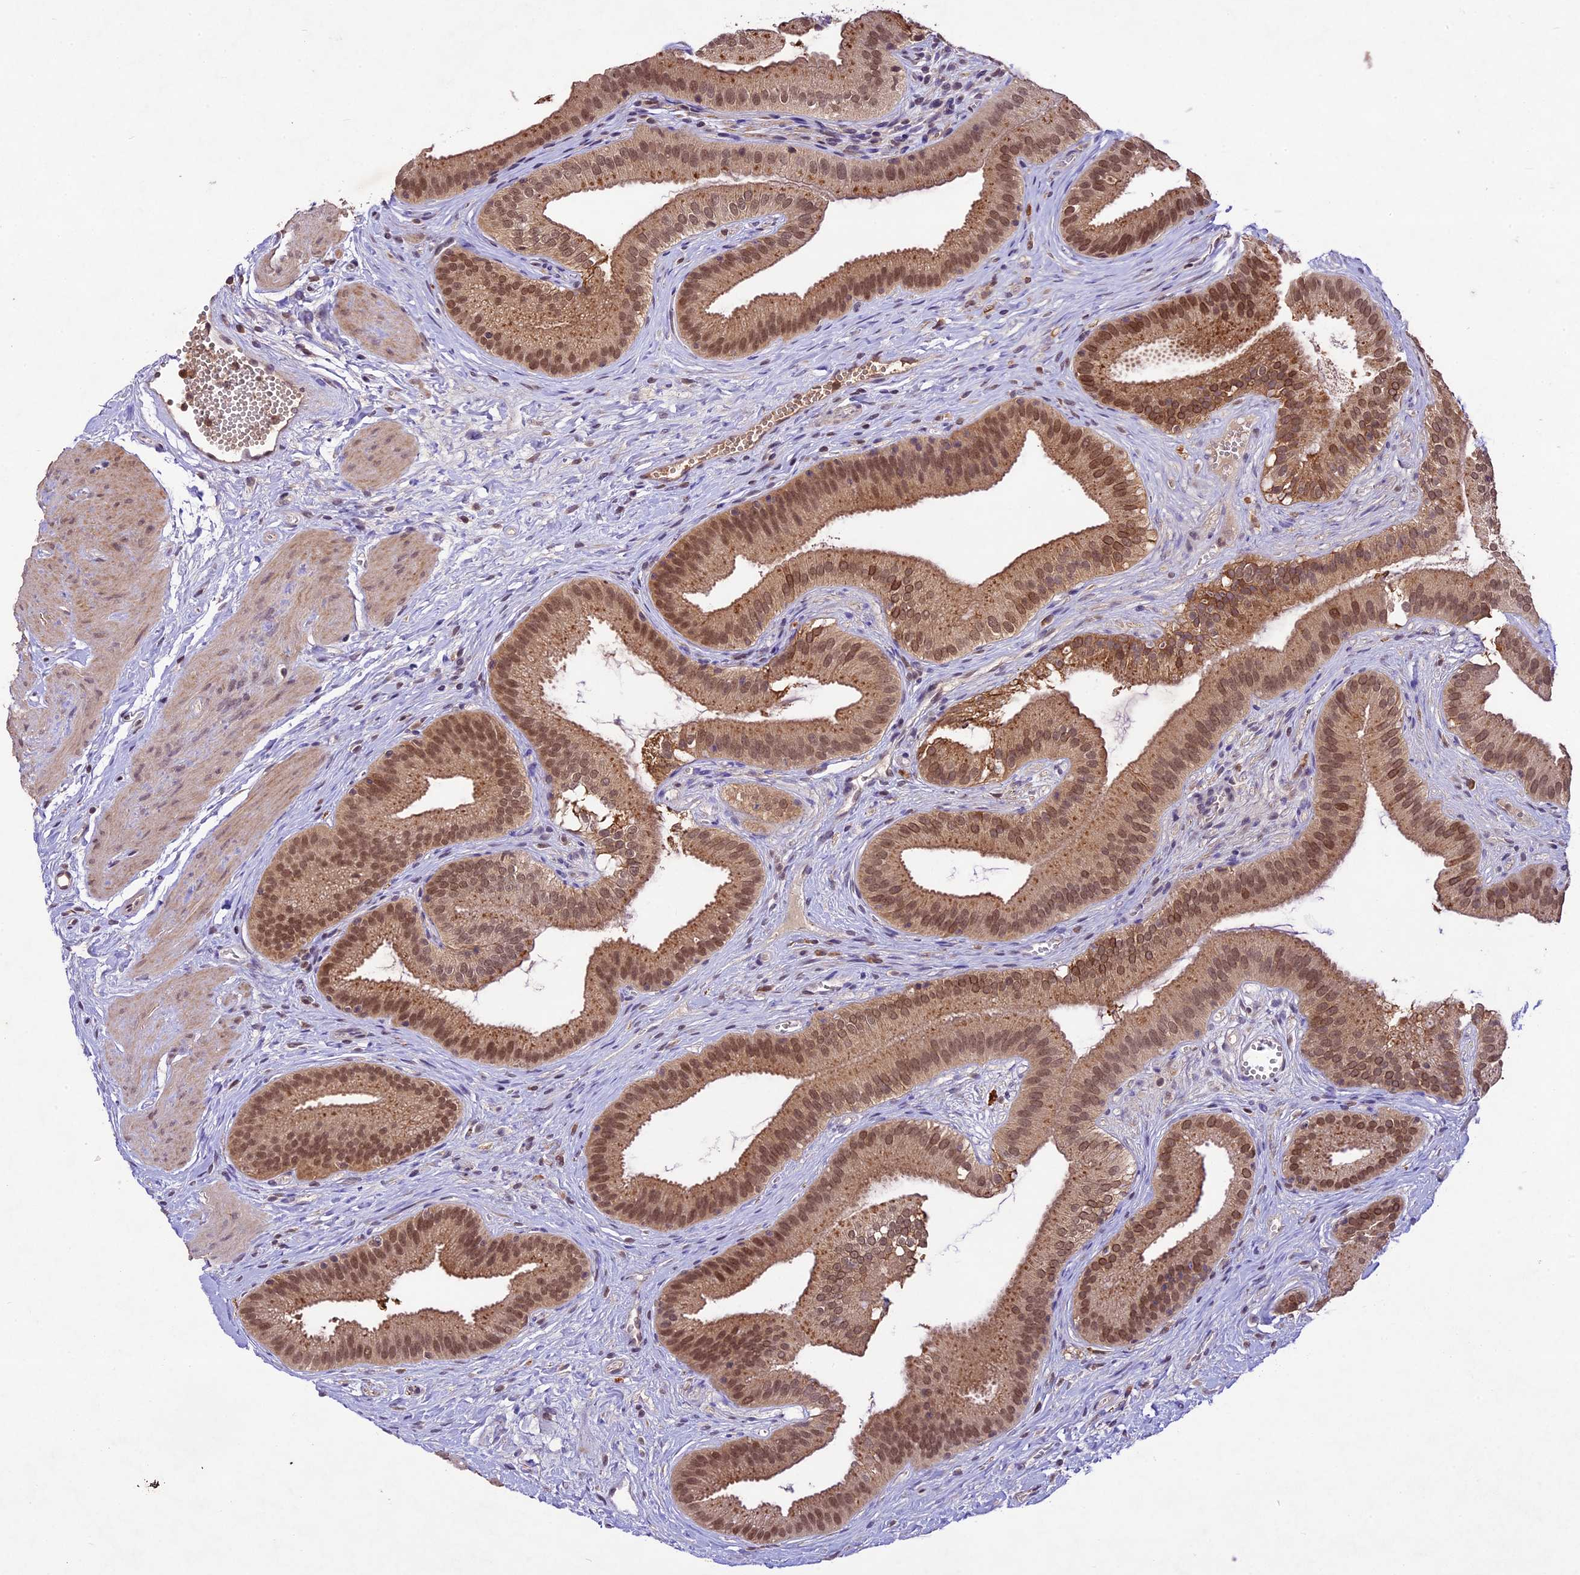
{"staining": {"intensity": "moderate", "quantity": ">75%", "location": "cytoplasmic/membranous,nuclear"}, "tissue": "gallbladder", "cell_type": "Glandular cells", "image_type": "normal", "snomed": [{"axis": "morphology", "description": "Normal tissue, NOS"}, {"axis": "topography", "description": "Gallbladder"}], "caption": "Immunohistochemistry (IHC) image of unremarkable gallbladder: human gallbladder stained using IHC shows medium levels of moderate protein expression localized specifically in the cytoplasmic/membranous,nuclear of glandular cells, appearing as a cytoplasmic/membranous,nuclear brown color.", "gene": "ATP10A", "patient": {"sex": "female", "age": 54}}